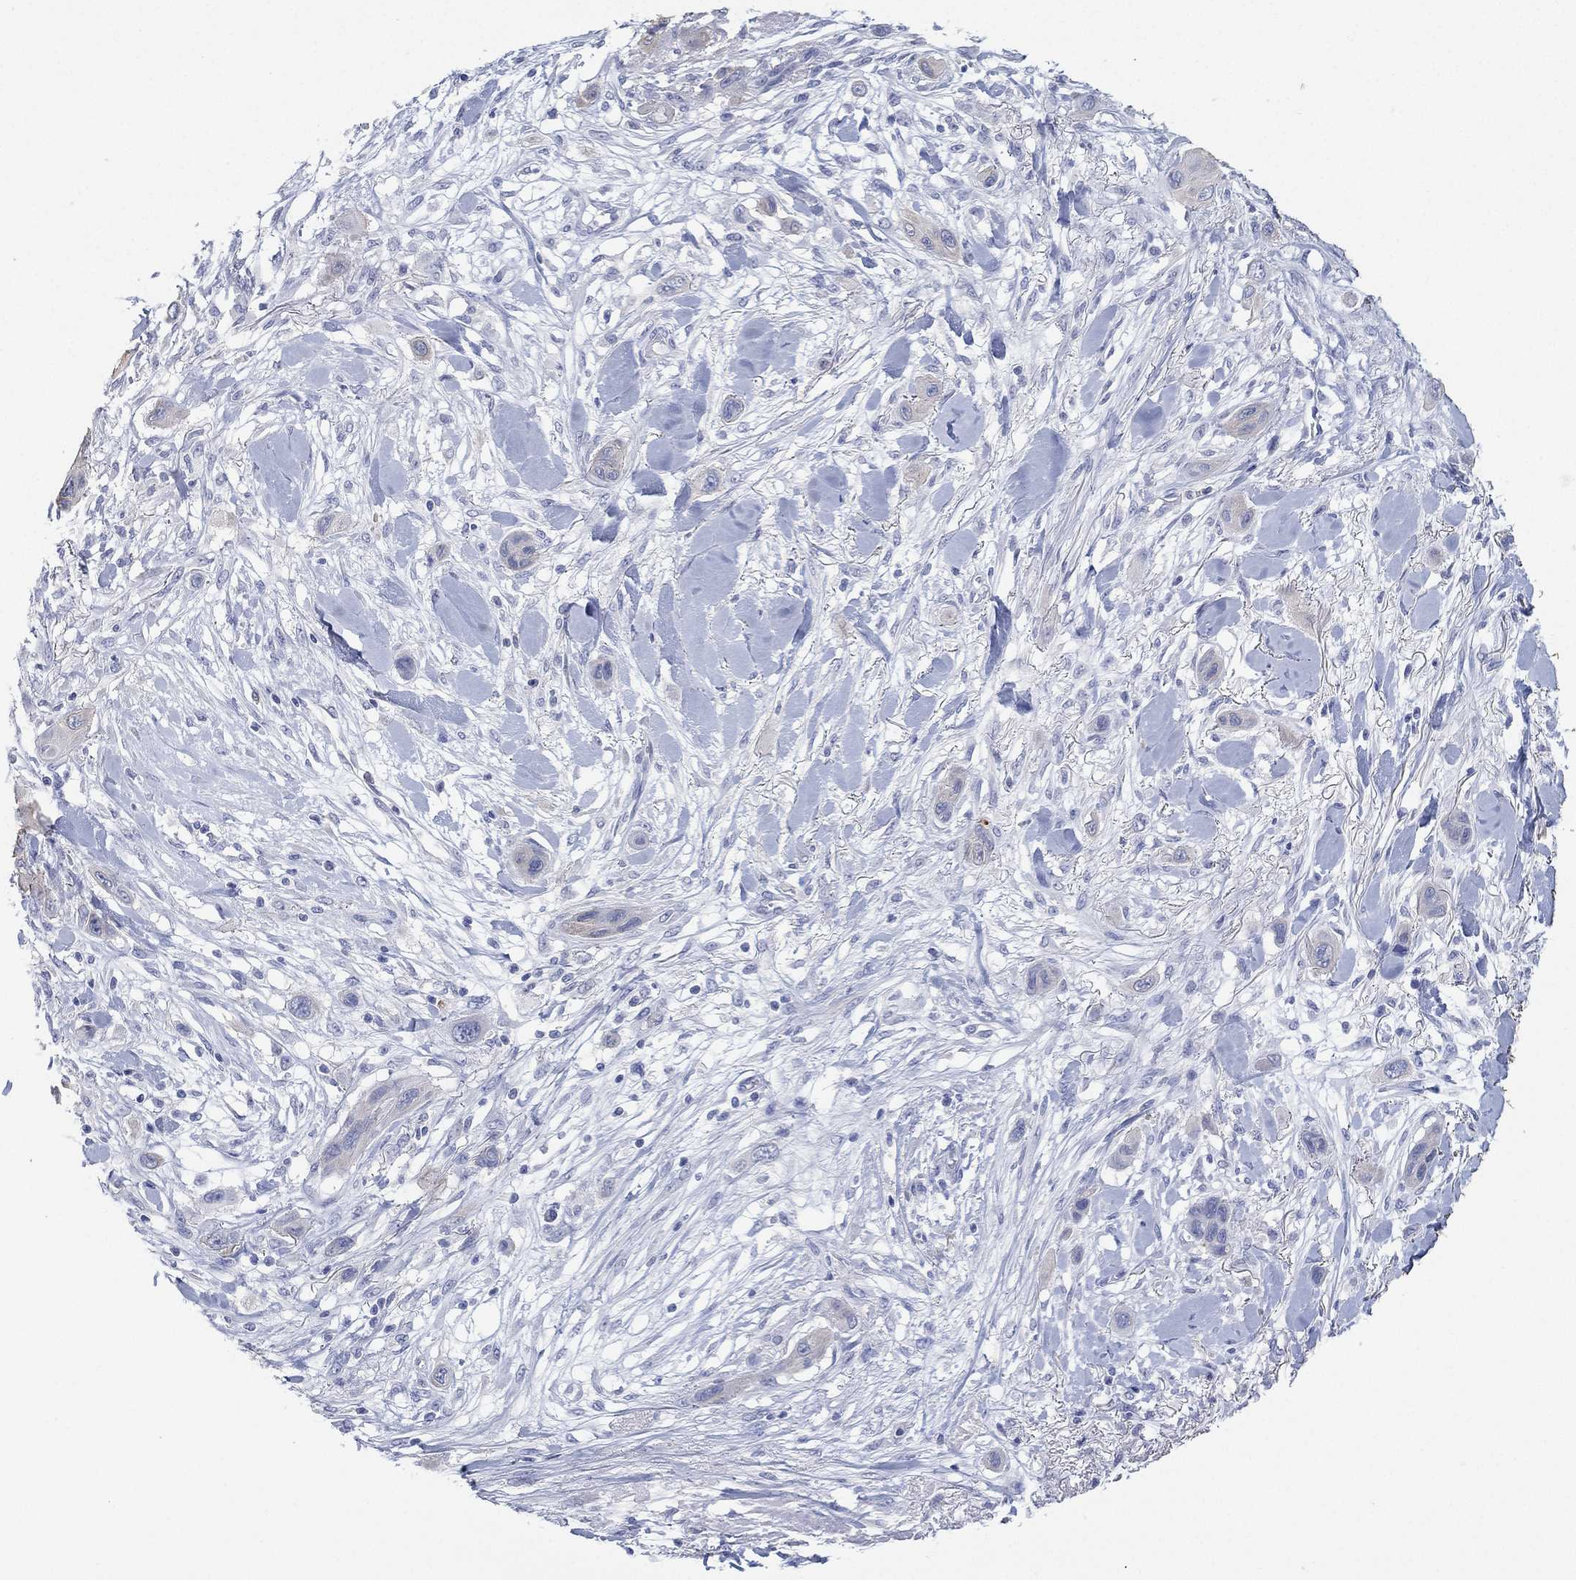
{"staining": {"intensity": "negative", "quantity": "none", "location": "none"}, "tissue": "skin cancer", "cell_type": "Tumor cells", "image_type": "cancer", "snomed": [{"axis": "morphology", "description": "Squamous cell carcinoma, NOS"}, {"axis": "topography", "description": "Skin"}], "caption": "Squamous cell carcinoma (skin) was stained to show a protein in brown. There is no significant staining in tumor cells. The staining was performed using DAB (3,3'-diaminobenzidine) to visualize the protein expression in brown, while the nuclei were stained in blue with hematoxylin (Magnification: 20x).", "gene": "FMO1", "patient": {"sex": "male", "age": 79}}